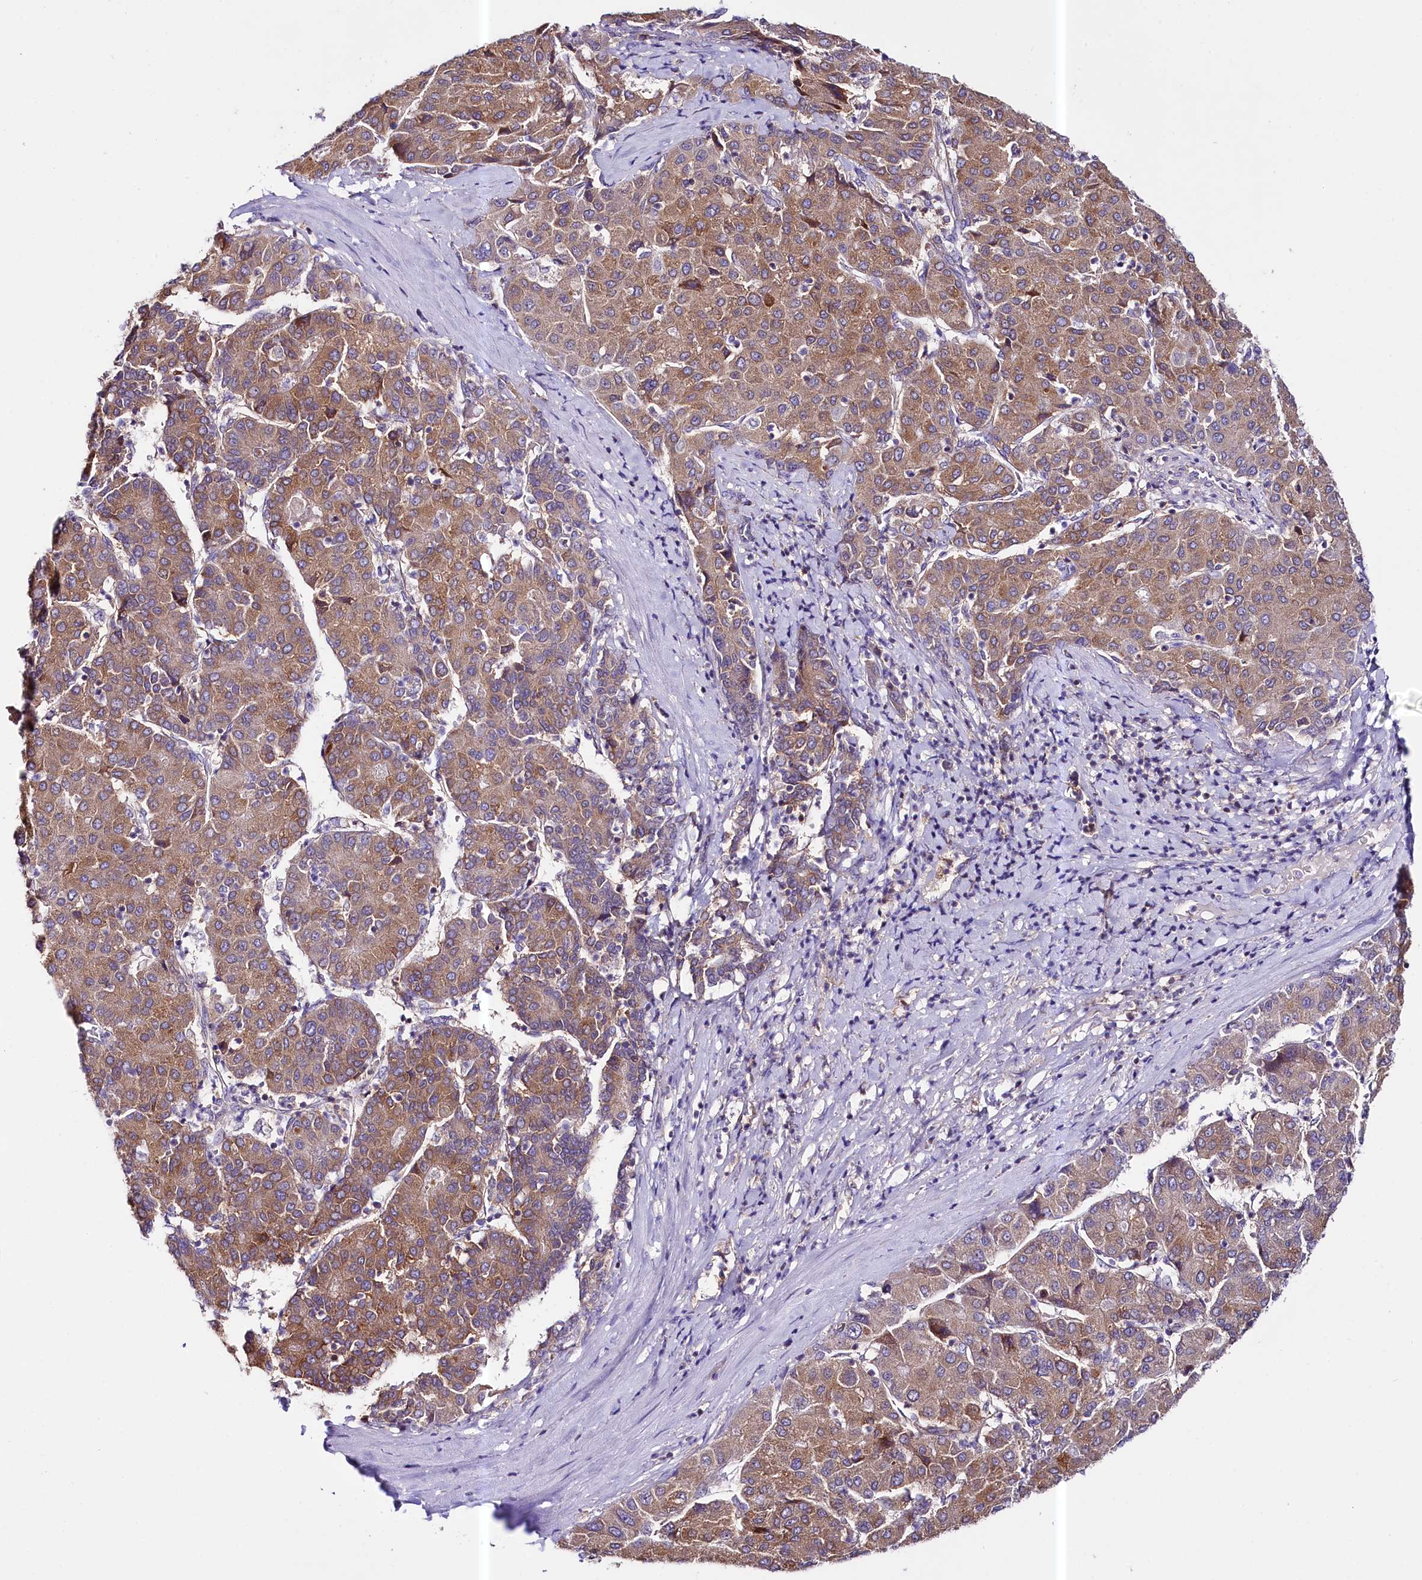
{"staining": {"intensity": "moderate", "quantity": ">75%", "location": "cytoplasmic/membranous"}, "tissue": "liver cancer", "cell_type": "Tumor cells", "image_type": "cancer", "snomed": [{"axis": "morphology", "description": "Carcinoma, Hepatocellular, NOS"}, {"axis": "topography", "description": "Liver"}], "caption": "This is a histology image of IHC staining of hepatocellular carcinoma (liver), which shows moderate expression in the cytoplasmic/membranous of tumor cells.", "gene": "CEP295", "patient": {"sex": "male", "age": 65}}